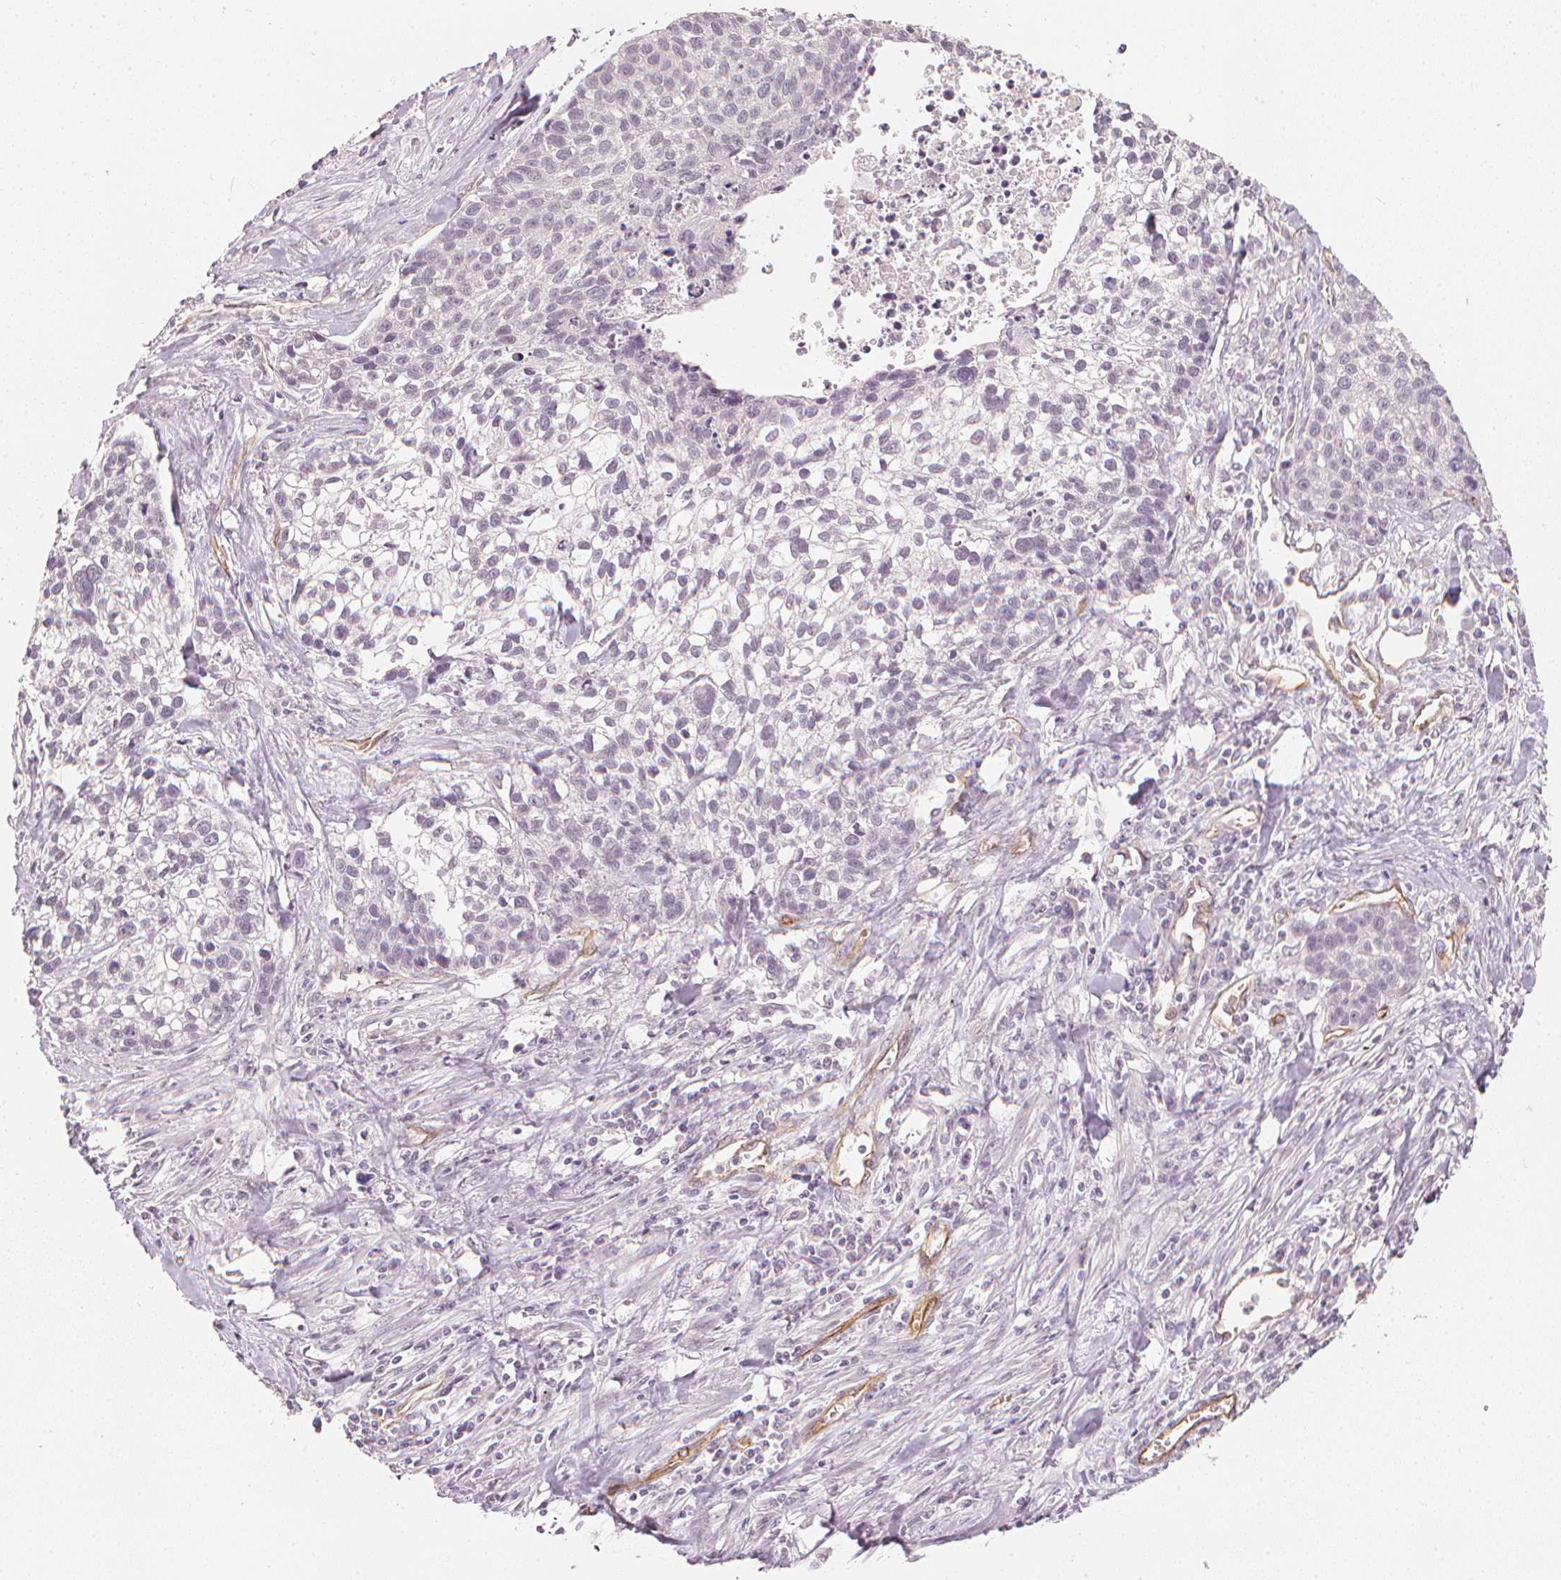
{"staining": {"intensity": "negative", "quantity": "none", "location": "none"}, "tissue": "lung cancer", "cell_type": "Tumor cells", "image_type": "cancer", "snomed": [{"axis": "morphology", "description": "Squamous cell carcinoma, NOS"}, {"axis": "topography", "description": "Lung"}], "caption": "Tumor cells show no significant positivity in lung cancer (squamous cell carcinoma).", "gene": "CIB1", "patient": {"sex": "male", "age": 74}}